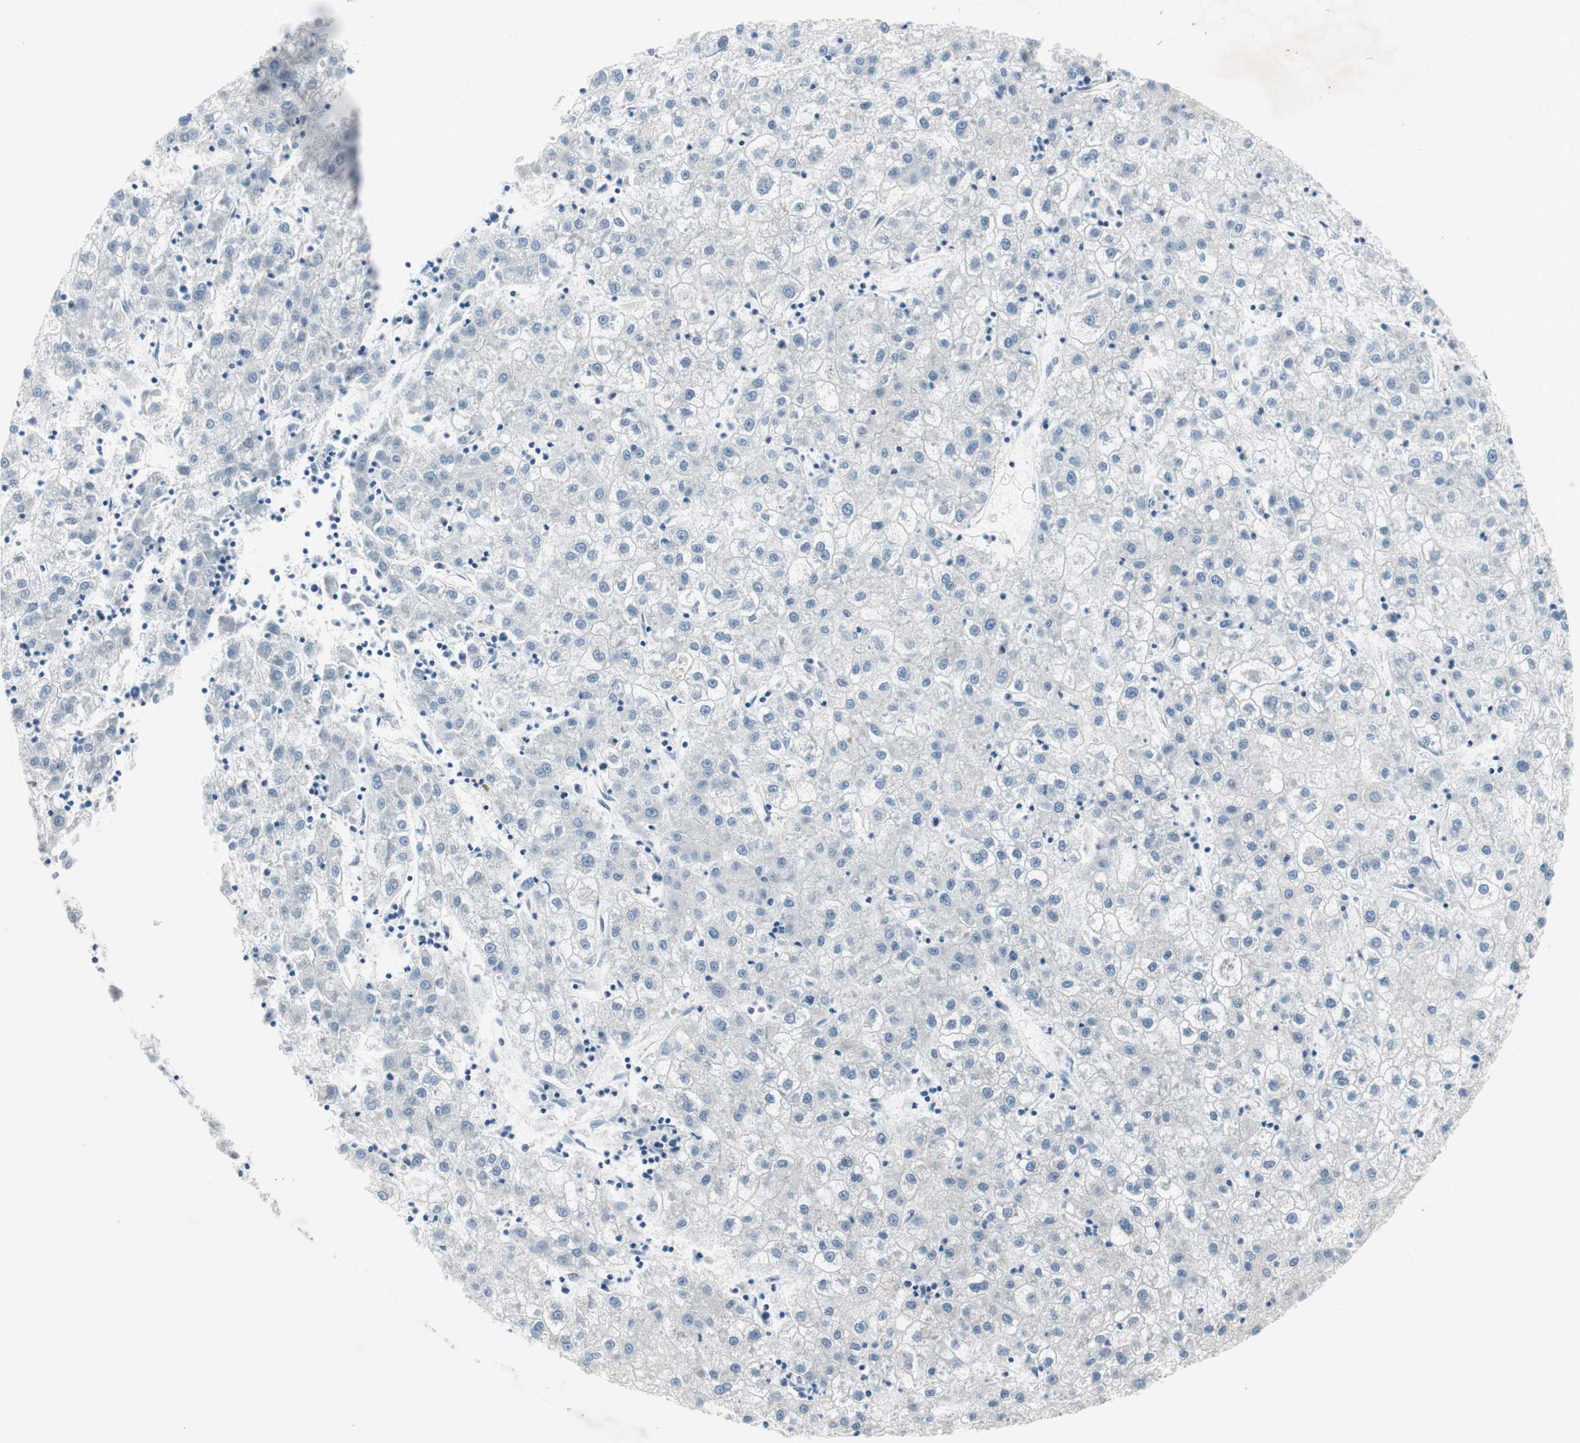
{"staining": {"intensity": "negative", "quantity": "none", "location": "none"}, "tissue": "liver cancer", "cell_type": "Tumor cells", "image_type": "cancer", "snomed": [{"axis": "morphology", "description": "Carcinoma, Hepatocellular, NOS"}, {"axis": "topography", "description": "Liver"}], "caption": "The histopathology image demonstrates no staining of tumor cells in liver cancer (hepatocellular carcinoma).", "gene": "ITGB4", "patient": {"sex": "male", "age": 72}}